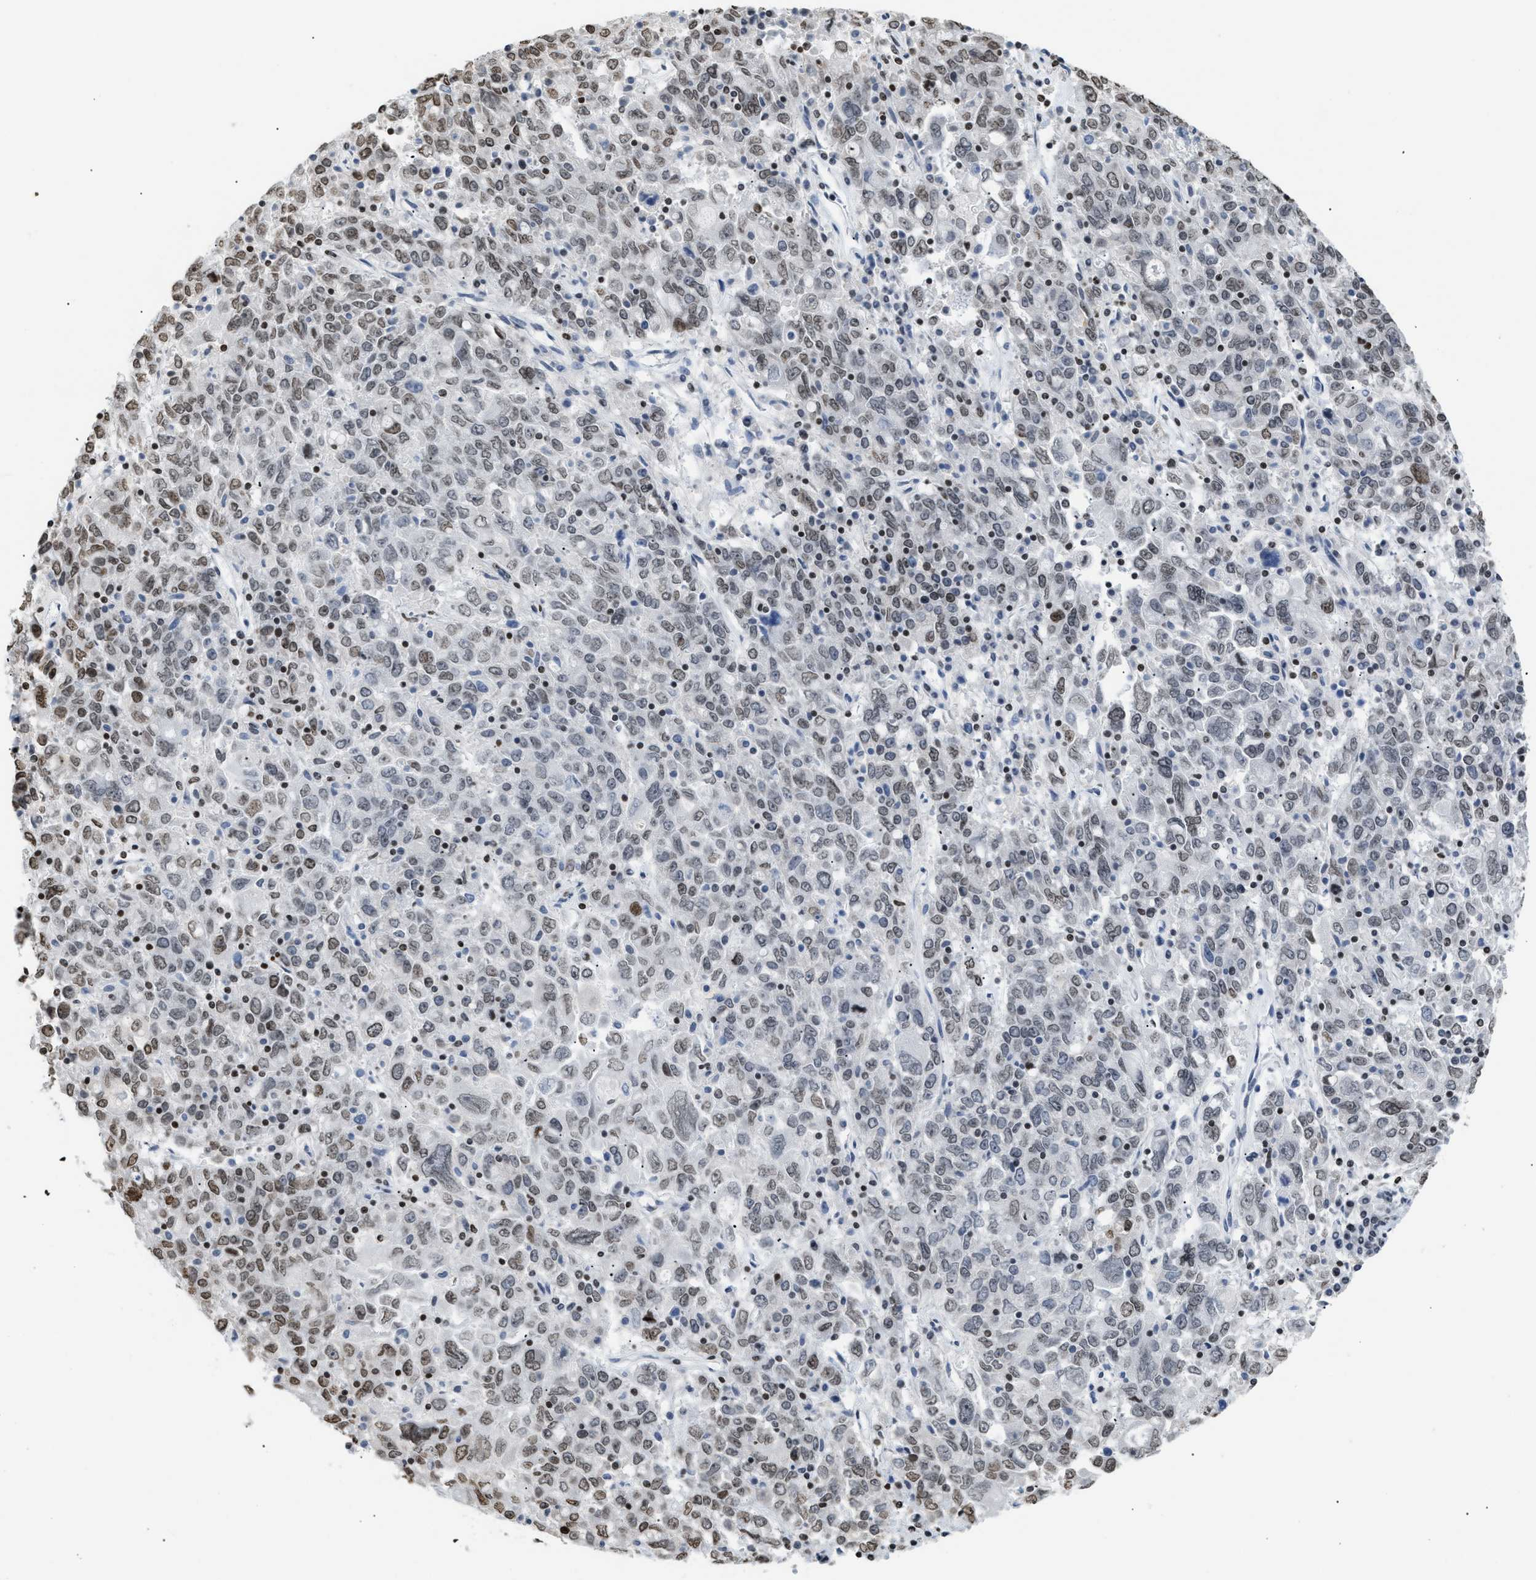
{"staining": {"intensity": "moderate", "quantity": ">75%", "location": "nuclear"}, "tissue": "ovarian cancer", "cell_type": "Tumor cells", "image_type": "cancer", "snomed": [{"axis": "morphology", "description": "Carcinoma, endometroid"}, {"axis": "topography", "description": "Ovary"}], "caption": "IHC micrograph of human ovarian cancer (endometroid carcinoma) stained for a protein (brown), which displays medium levels of moderate nuclear expression in about >75% of tumor cells.", "gene": "HMGN2", "patient": {"sex": "female", "age": 62}}